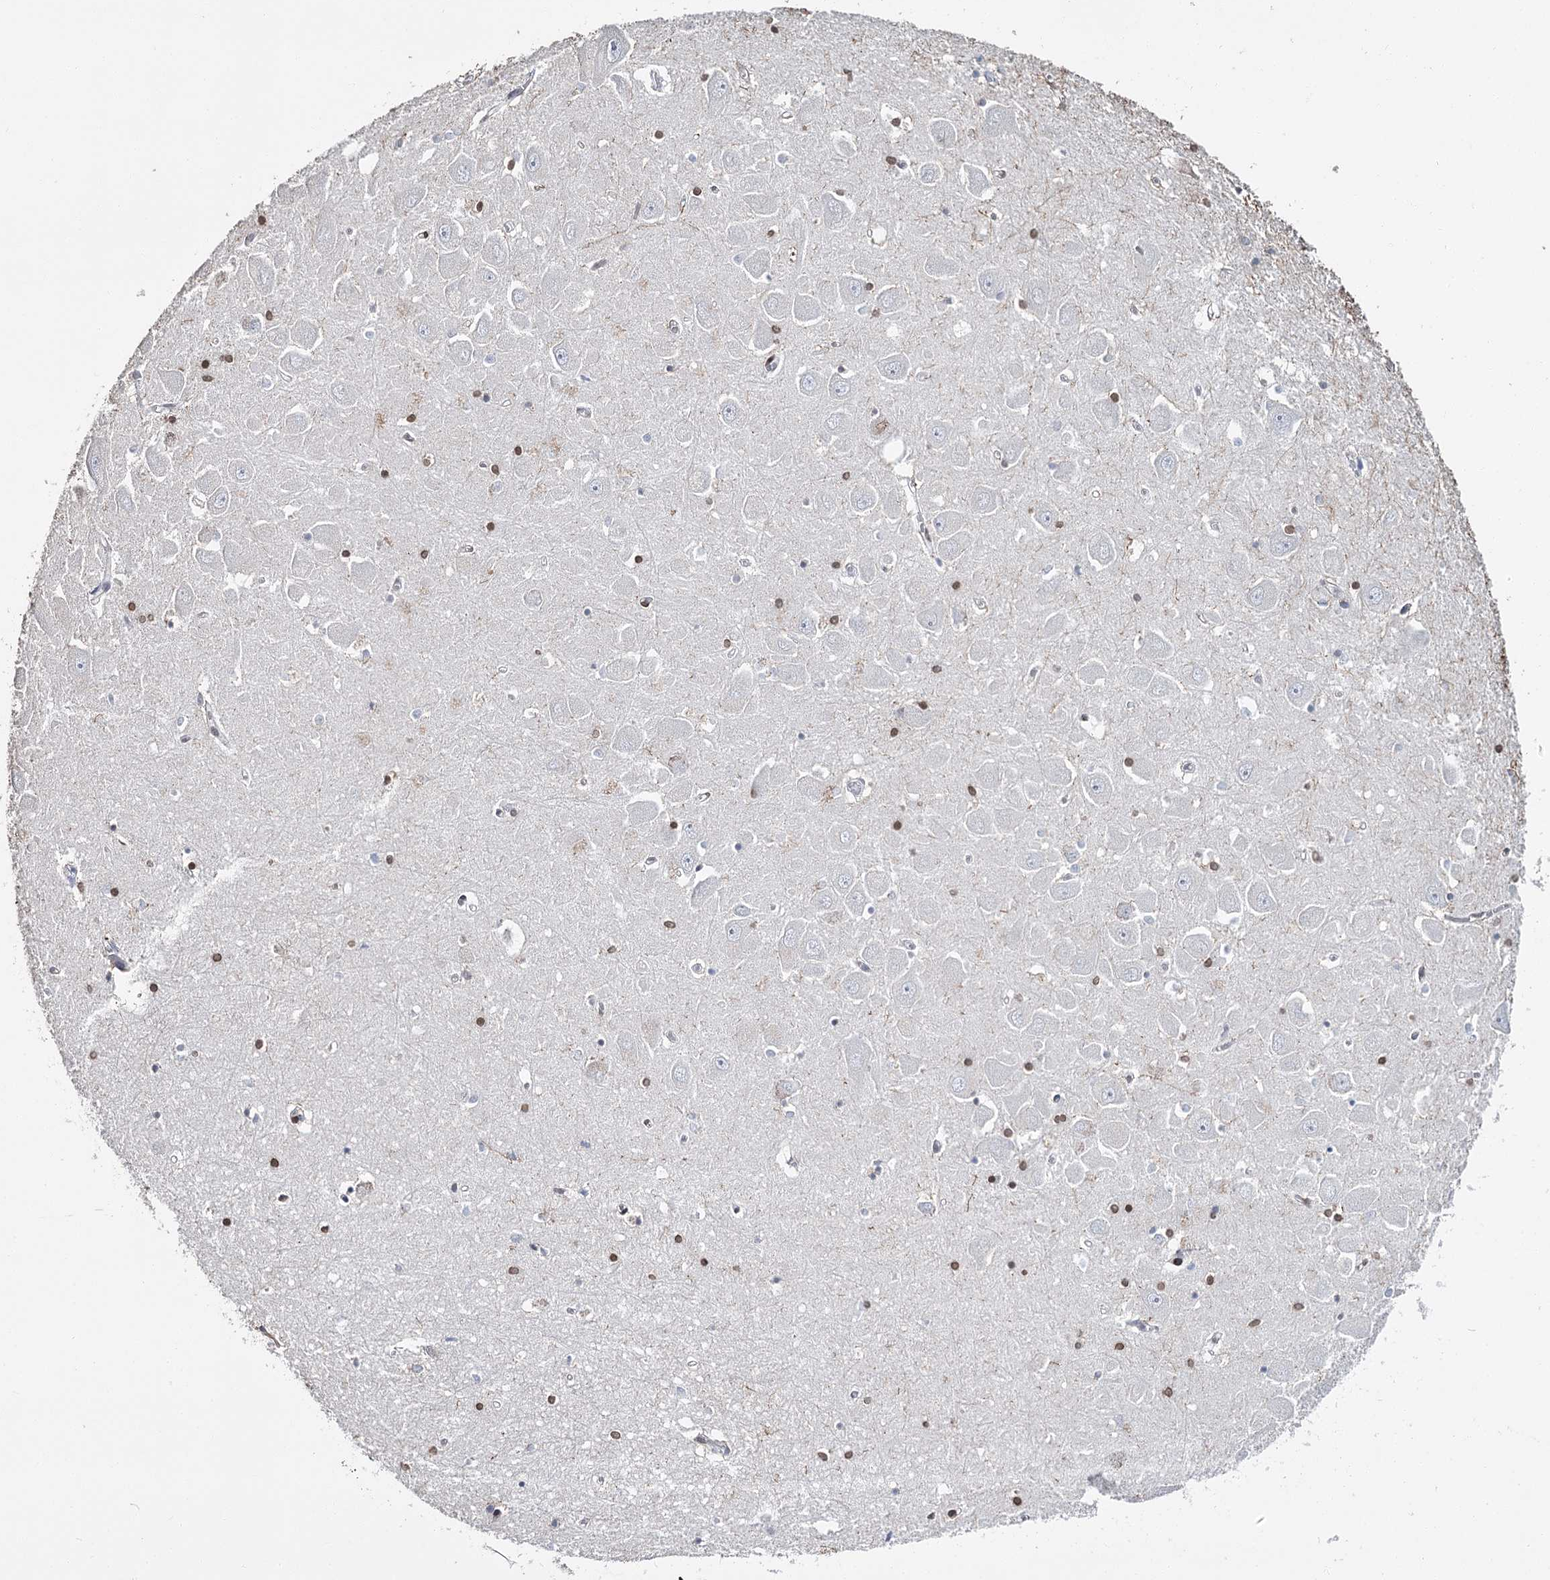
{"staining": {"intensity": "moderate", "quantity": "<25%", "location": "nuclear"}, "tissue": "hippocampus", "cell_type": "Glial cells", "image_type": "normal", "snomed": [{"axis": "morphology", "description": "Normal tissue, NOS"}, {"axis": "topography", "description": "Hippocampus"}], "caption": "Immunohistochemistry (IHC) histopathology image of unremarkable hippocampus: human hippocampus stained using immunohistochemistry (IHC) demonstrates low levels of moderate protein expression localized specifically in the nuclear of glial cells, appearing as a nuclear brown color.", "gene": "KIAA0930", "patient": {"sex": "male", "age": 70}}